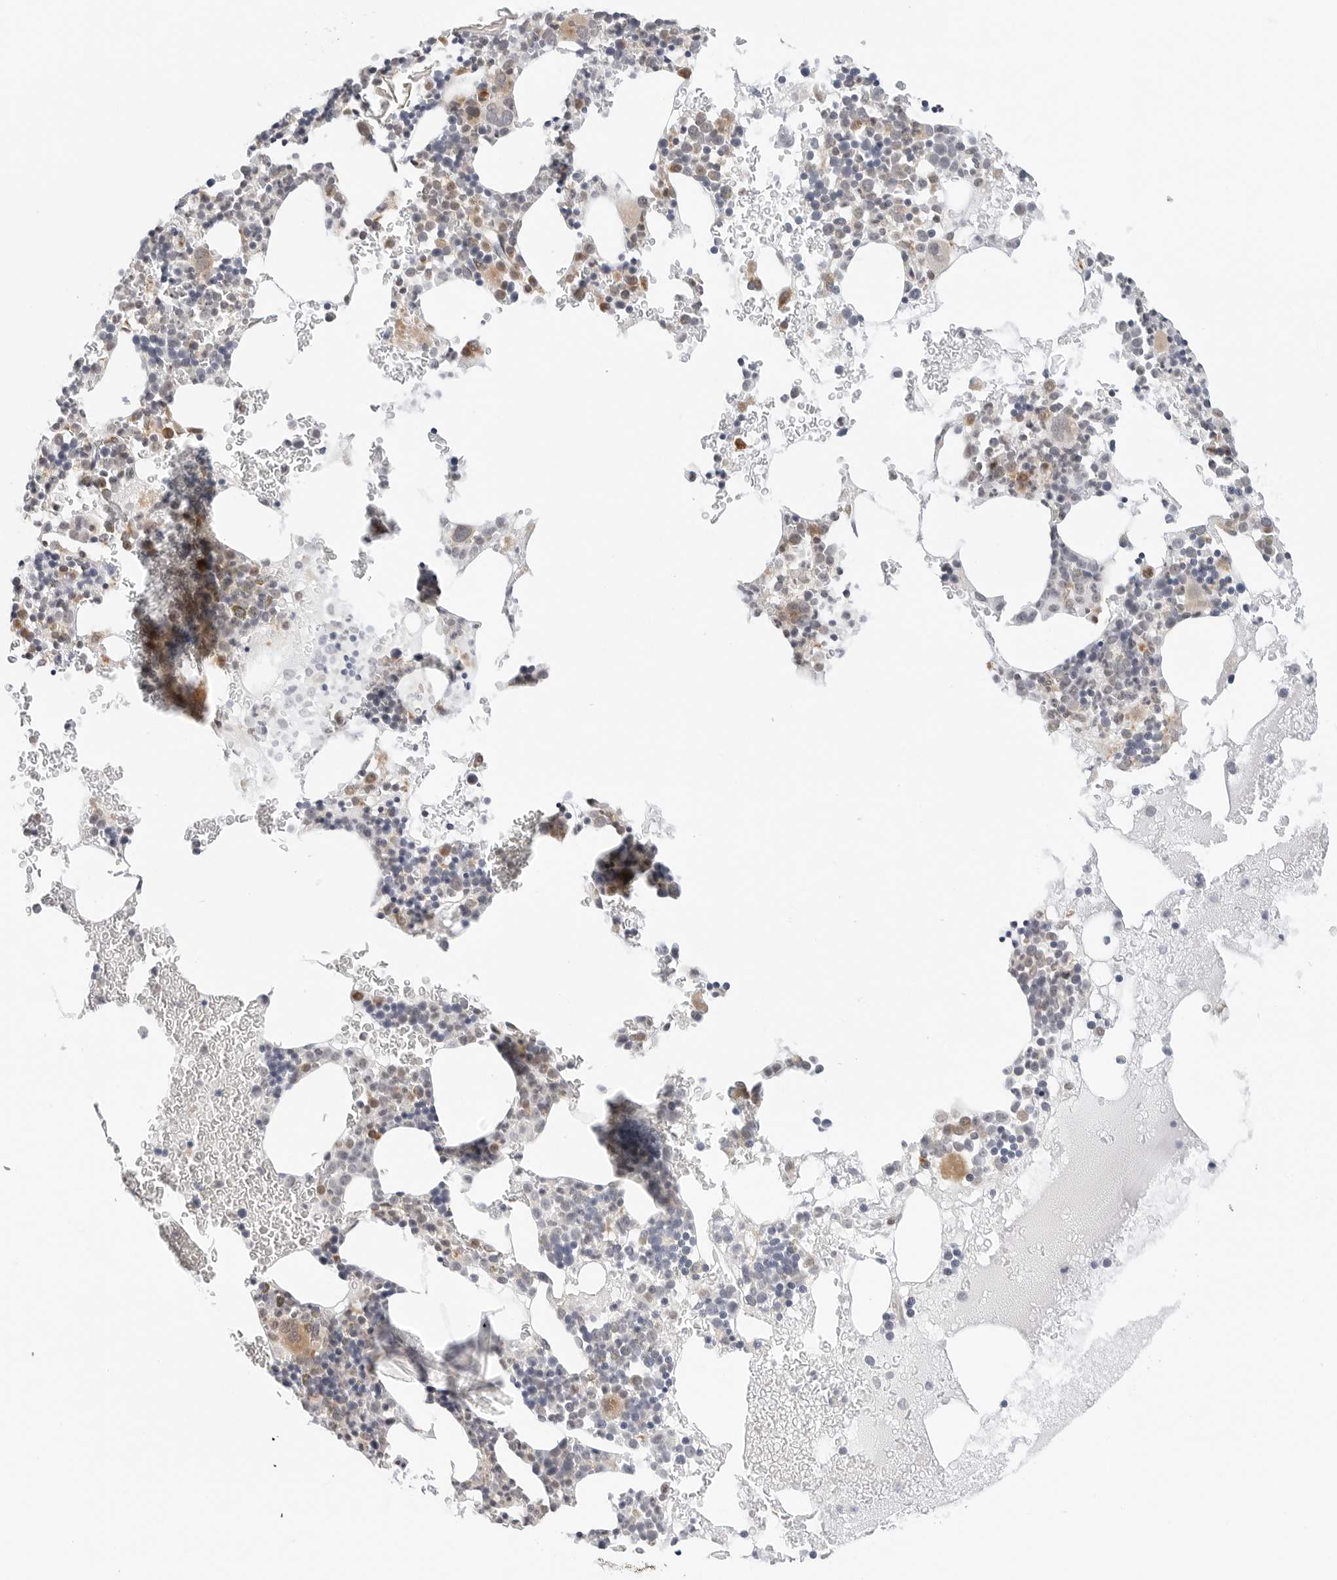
{"staining": {"intensity": "moderate", "quantity": "<25%", "location": "cytoplasmic/membranous"}, "tissue": "bone marrow", "cell_type": "Hematopoietic cells", "image_type": "normal", "snomed": [{"axis": "morphology", "description": "Normal tissue, NOS"}, {"axis": "topography", "description": "Bone marrow"}], "caption": "Benign bone marrow demonstrates moderate cytoplasmic/membranous positivity in about <25% of hematopoietic cells, visualized by immunohistochemistry.", "gene": "POLR3GL", "patient": {"sex": "male", "age": 73}}